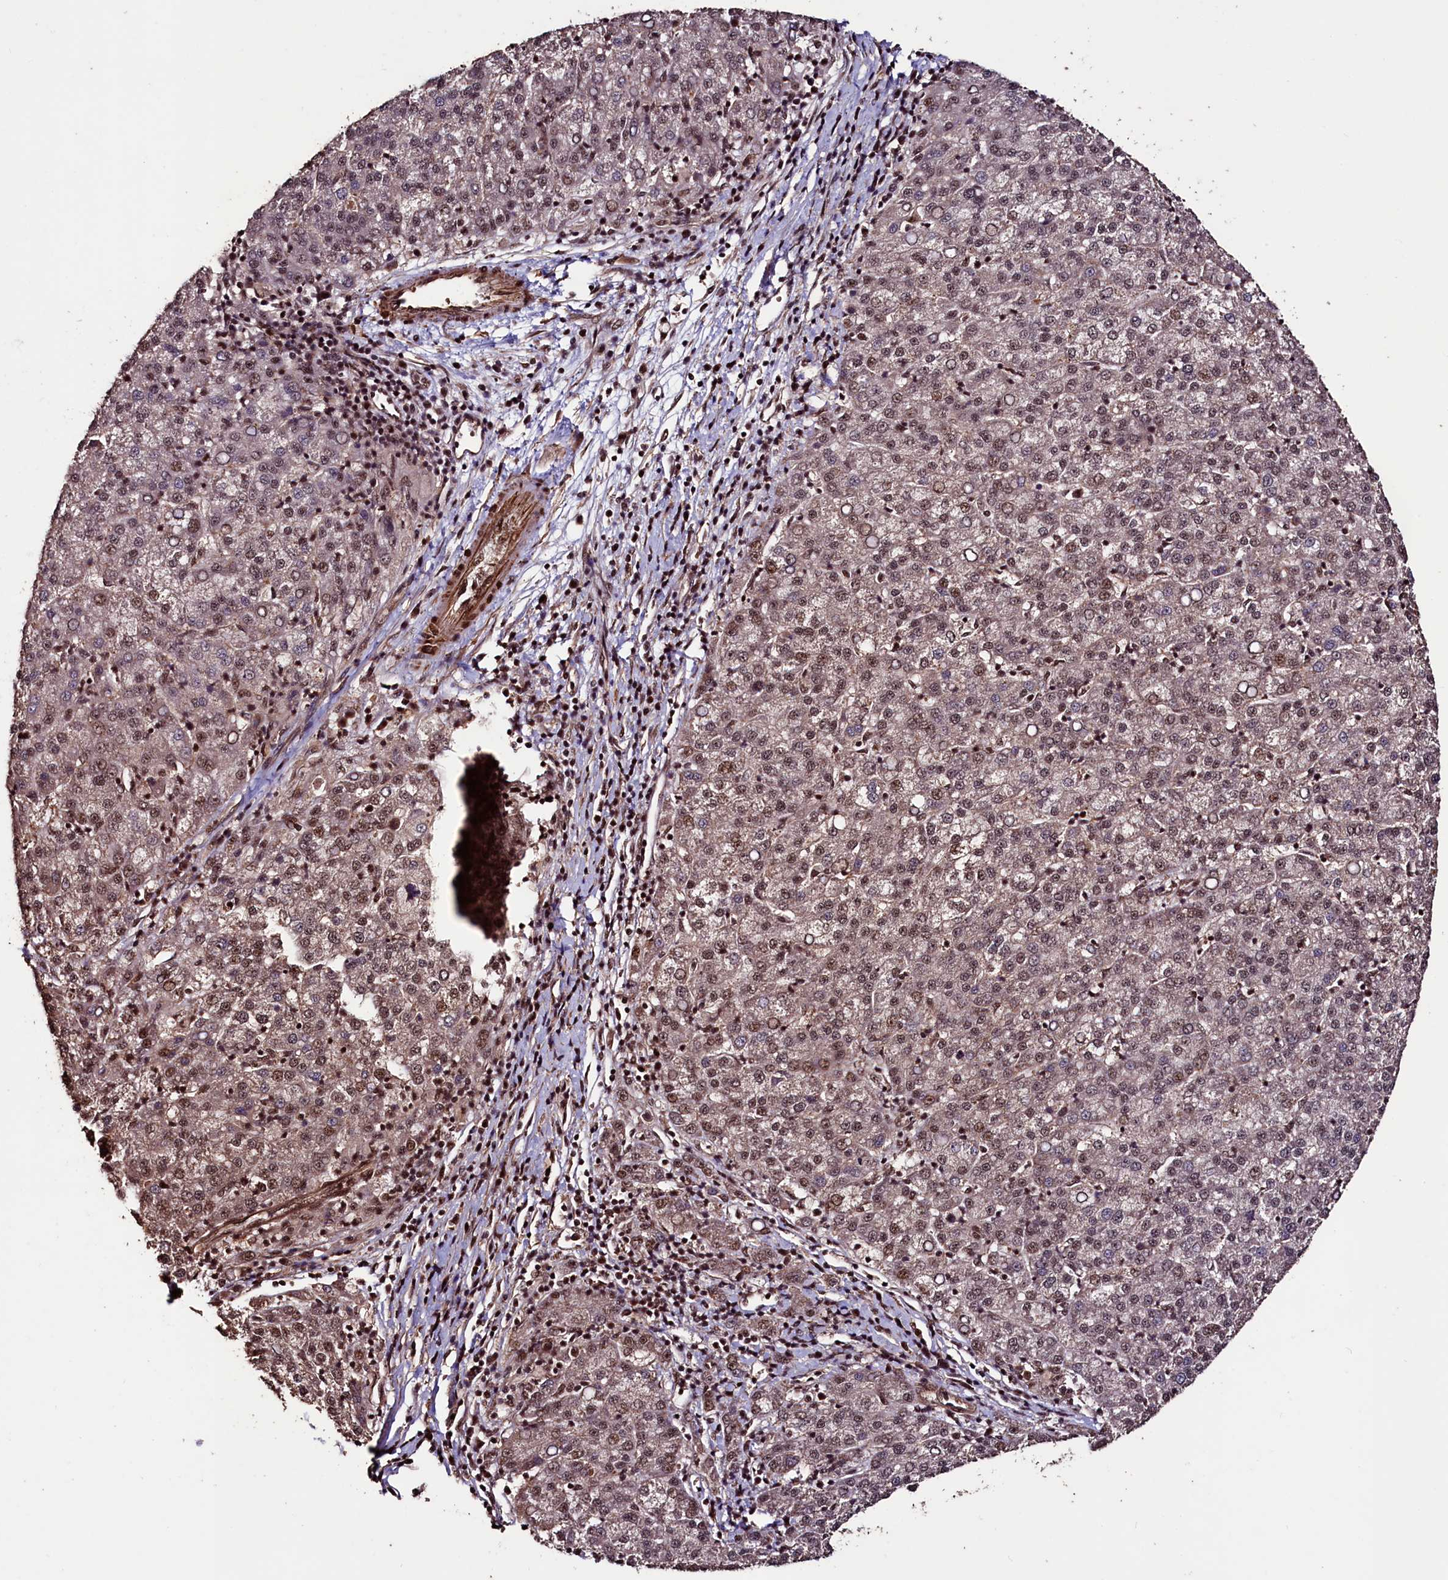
{"staining": {"intensity": "moderate", "quantity": ">75%", "location": "nuclear"}, "tissue": "liver cancer", "cell_type": "Tumor cells", "image_type": "cancer", "snomed": [{"axis": "morphology", "description": "Carcinoma, Hepatocellular, NOS"}, {"axis": "topography", "description": "Liver"}], "caption": "IHC of human liver cancer reveals medium levels of moderate nuclear positivity in approximately >75% of tumor cells.", "gene": "SFSWAP", "patient": {"sex": "female", "age": 58}}